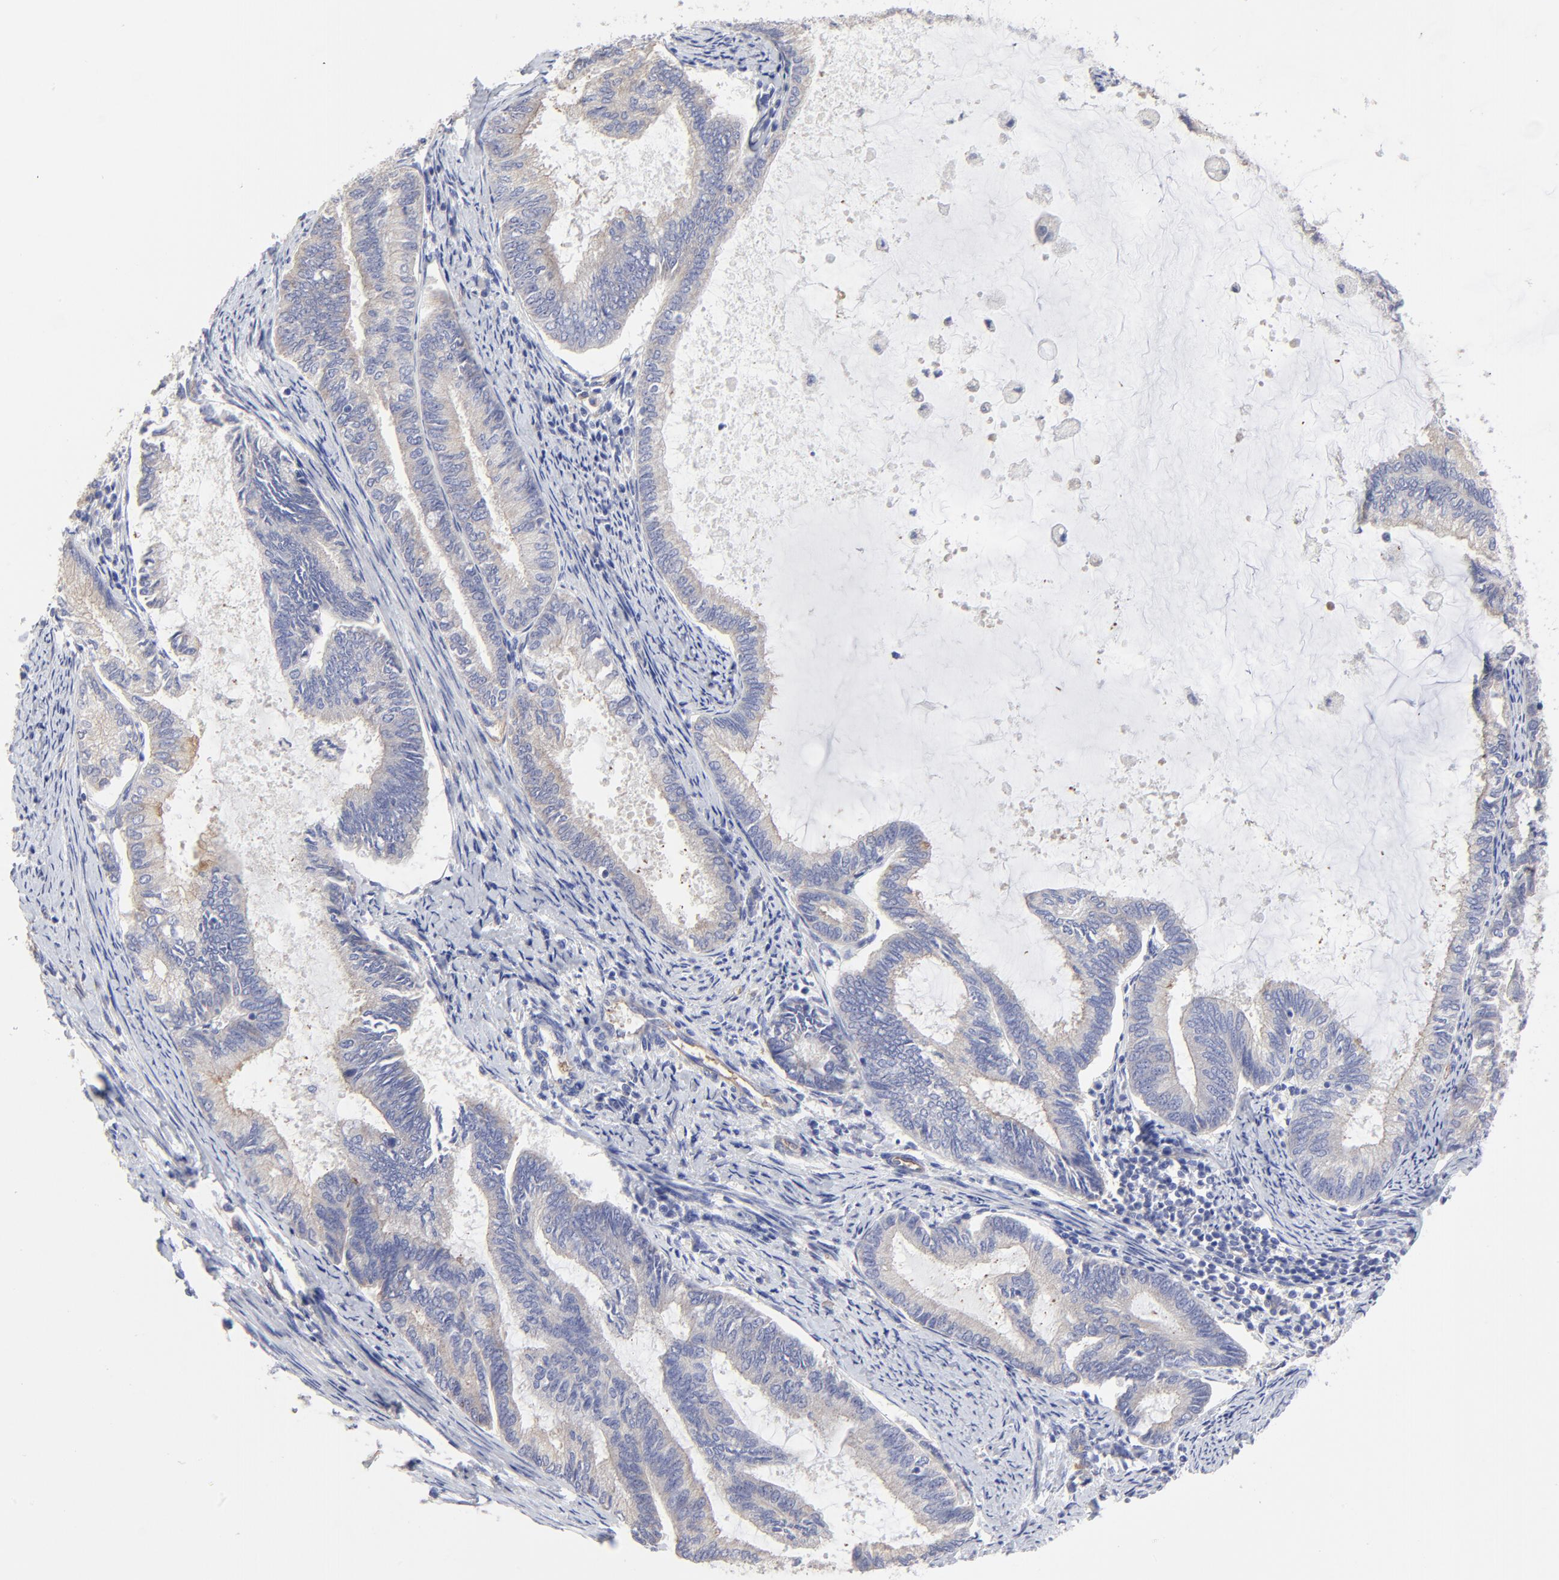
{"staining": {"intensity": "weak", "quantity": "<25%", "location": "cytoplasmic/membranous"}, "tissue": "endometrial cancer", "cell_type": "Tumor cells", "image_type": "cancer", "snomed": [{"axis": "morphology", "description": "Adenocarcinoma, NOS"}, {"axis": "topography", "description": "Endometrium"}], "caption": "Image shows no significant protein staining in tumor cells of adenocarcinoma (endometrial). (Brightfield microscopy of DAB immunohistochemistry (IHC) at high magnification).", "gene": "SULF2", "patient": {"sex": "female", "age": 86}}